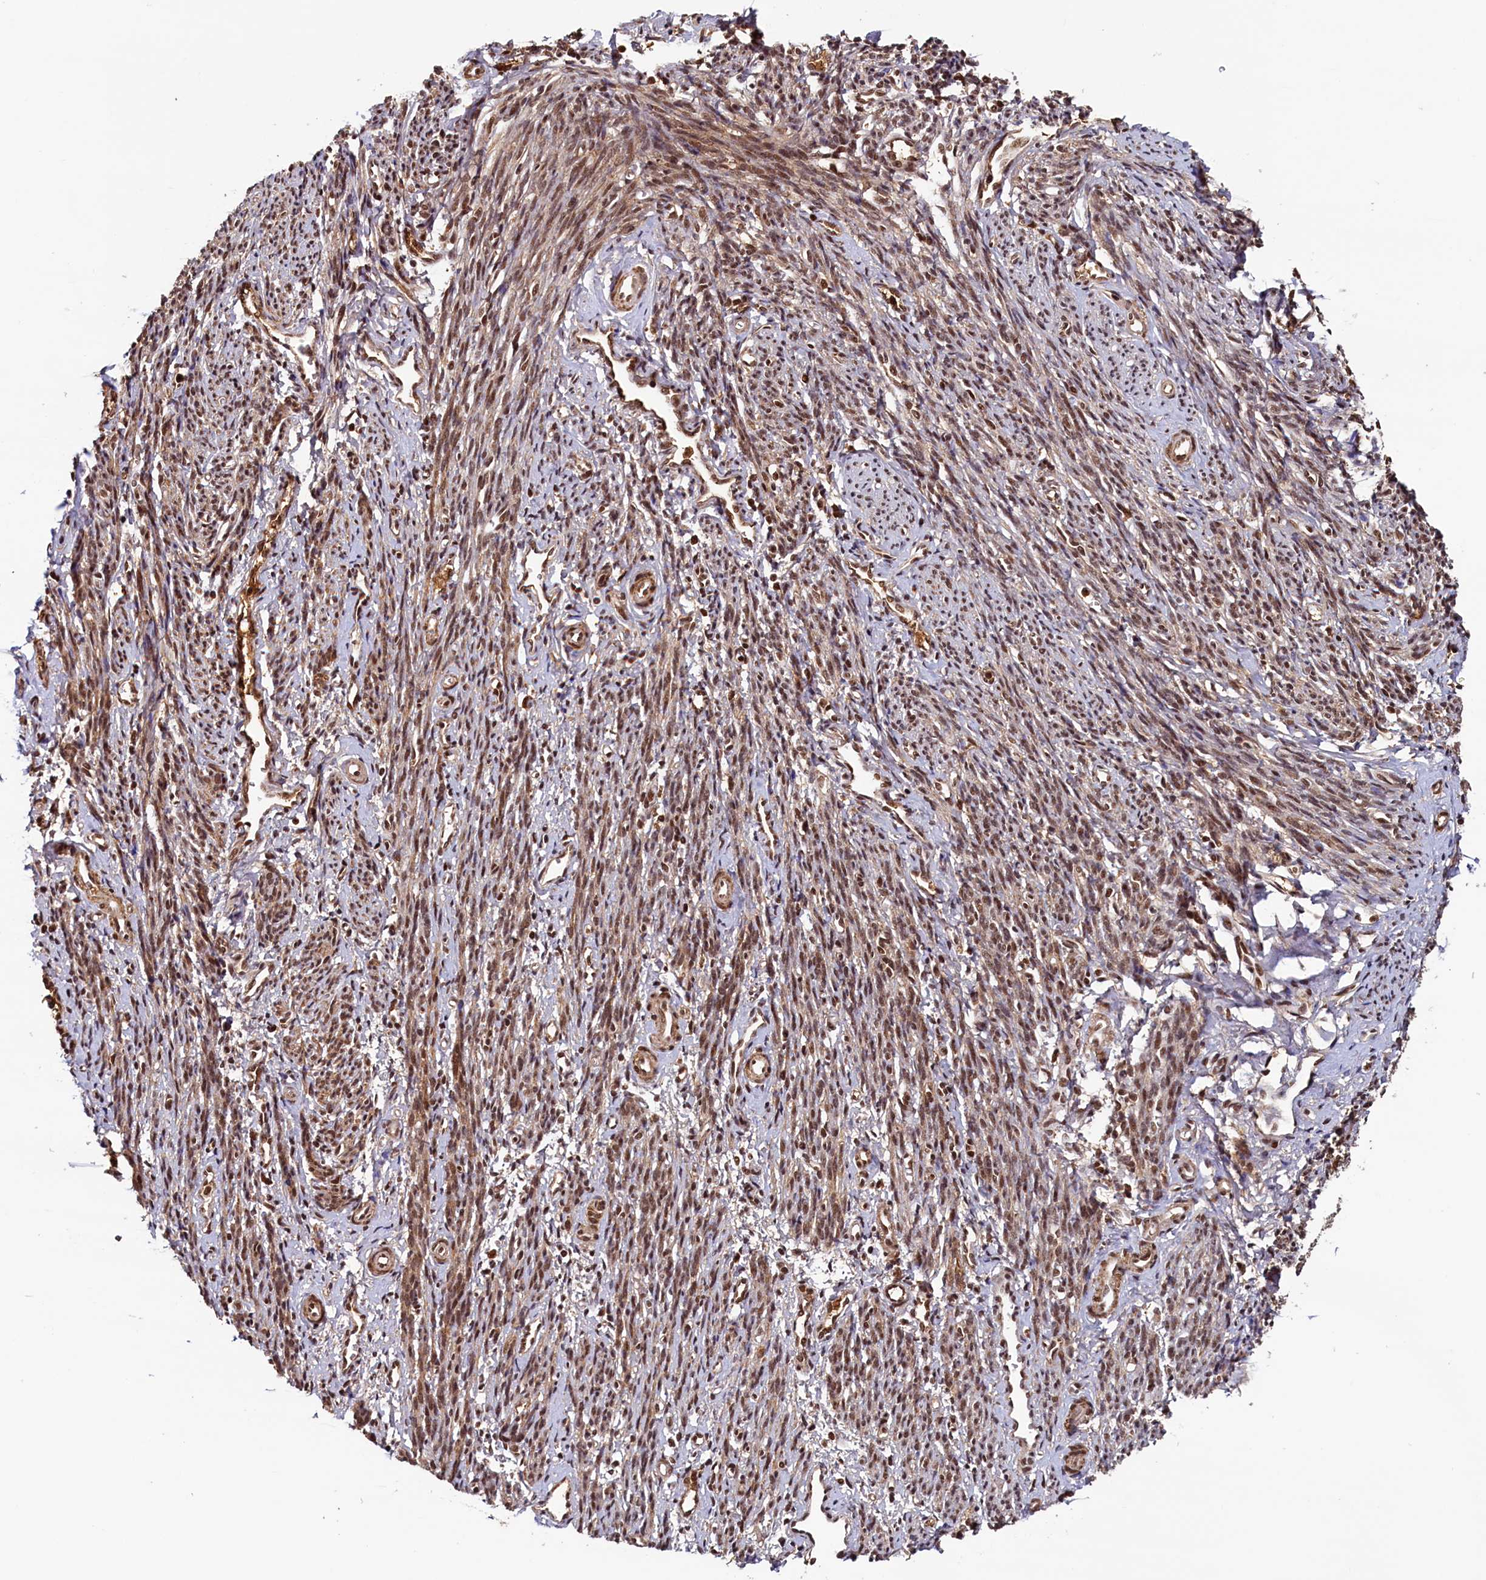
{"staining": {"intensity": "strong", "quantity": "25%-75%", "location": "cytoplasmic/membranous,nuclear"}, "tissue": "smooth muscle", "cell_type": "Smooth muscle cells", "image_type": "normal", "snomed": [{"axis": "morphology", "description": "Normal tissue, NOS"}, {"axis": "topography", "description": "Smooth muscle"}, {"axis": "topography", "description": "Uterus"}], "caption": "DAB immunohistochemical staining of unremarkable human smooth muscle displays strong cytoplasmic/membranous,nuclear protein expression in approximately 25%-75% of smooth muscle cells. (IHC, brightfield microscopy, high magnification).", "gene": "ZC3H18", "patient": {"sex": "female", "age": 59}}